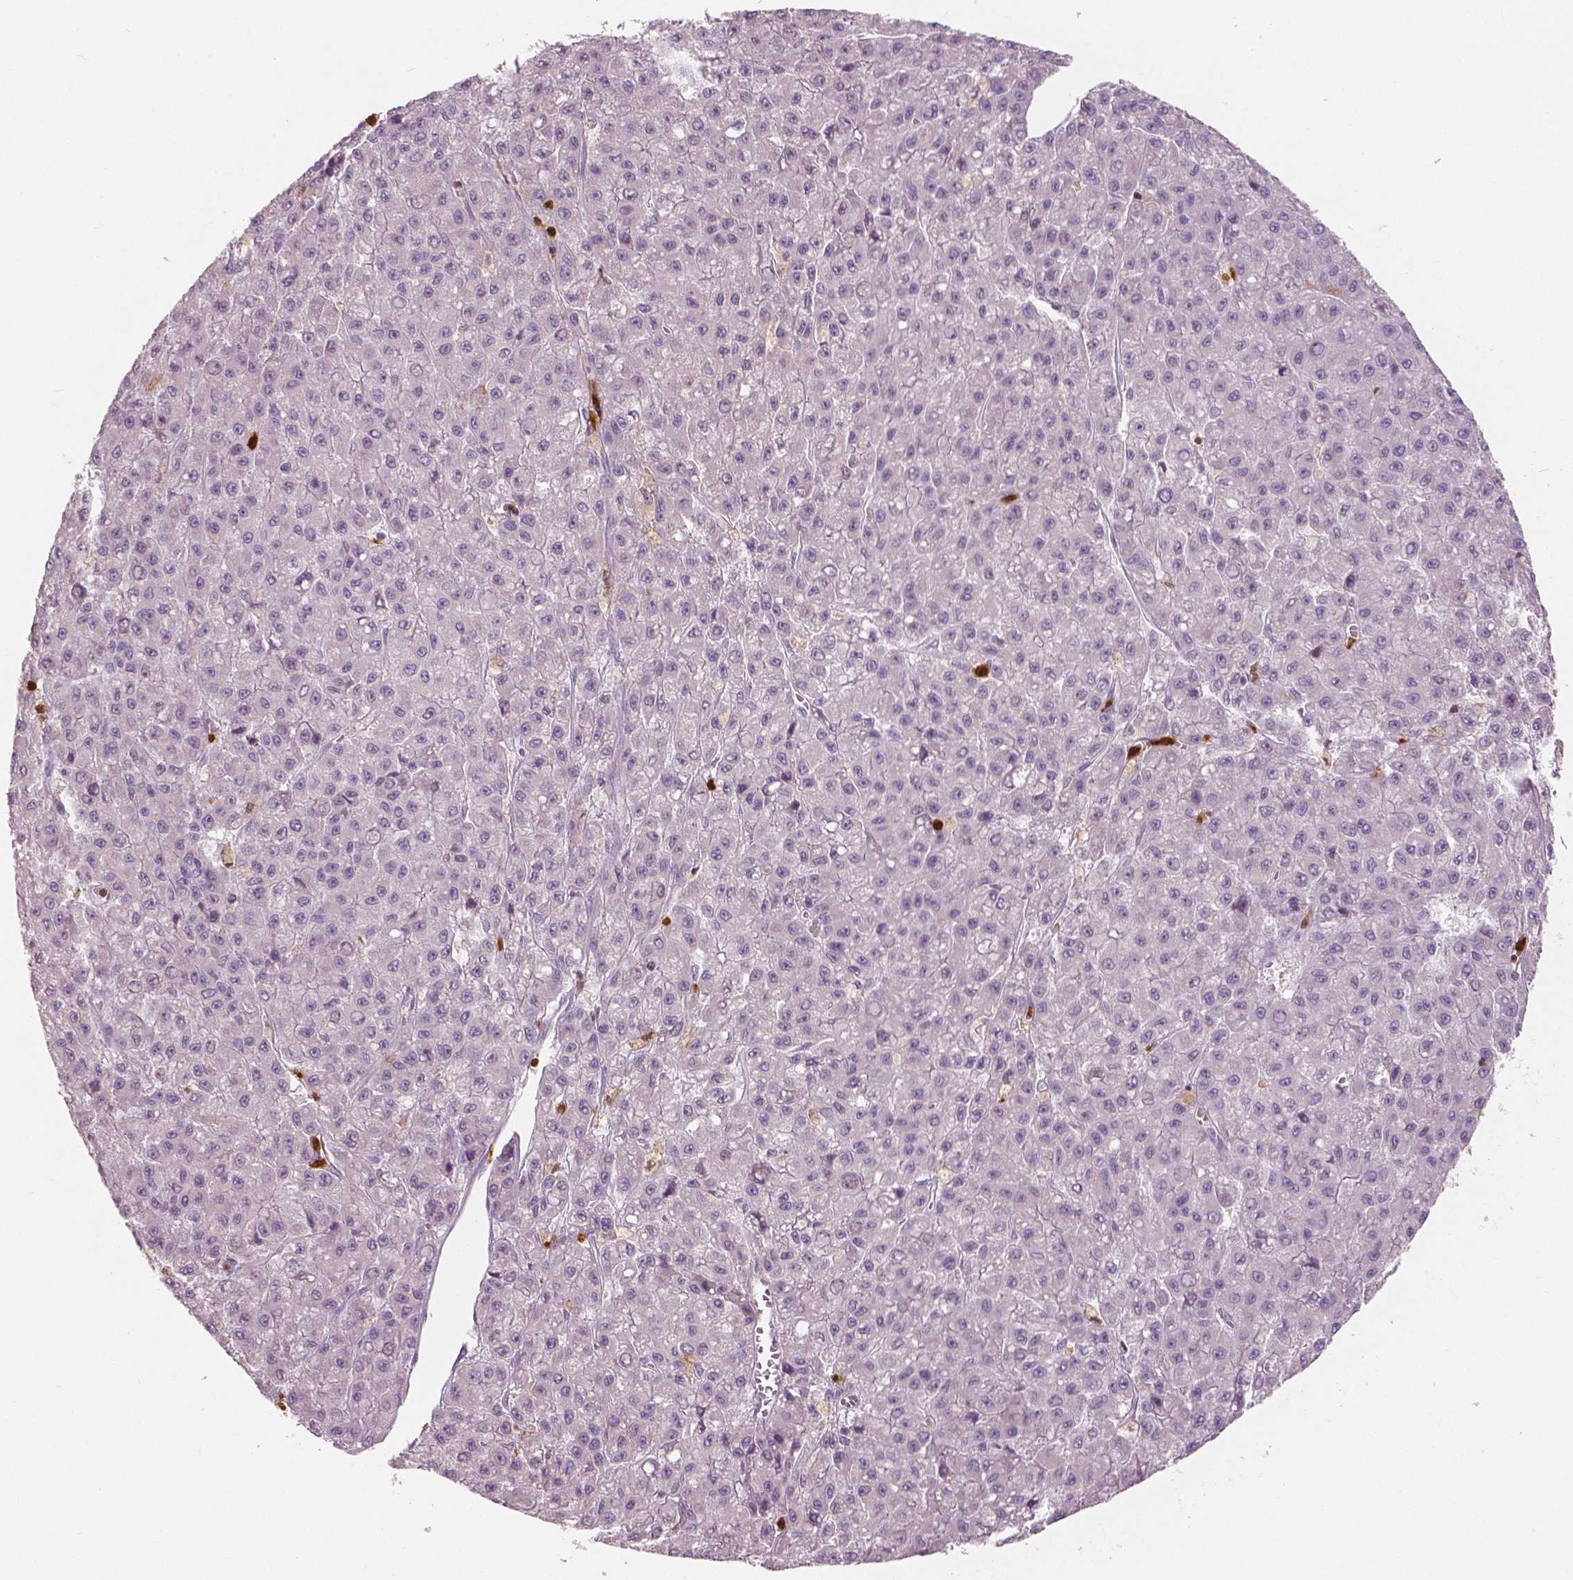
{"staining": {"intensity": "negative", "quantity": "none", "location": "none"}, "tissue": "liver cancer", "cell_type": "Tumor cells", "image_type": "cancer", "snomed": [{"axis": "morphology", "description": "Carcinoma, Hepatocellular, NOS"}, {"axis": "topography", "description": "Liver"}], "caption": "Micrograph shows no protein expression in tumor cells of liver cancer tissue. (IHC, brightfield microscopy, high magnification).", "gene": "S100A4", "patient": {"sex": "male", "age": 70}}